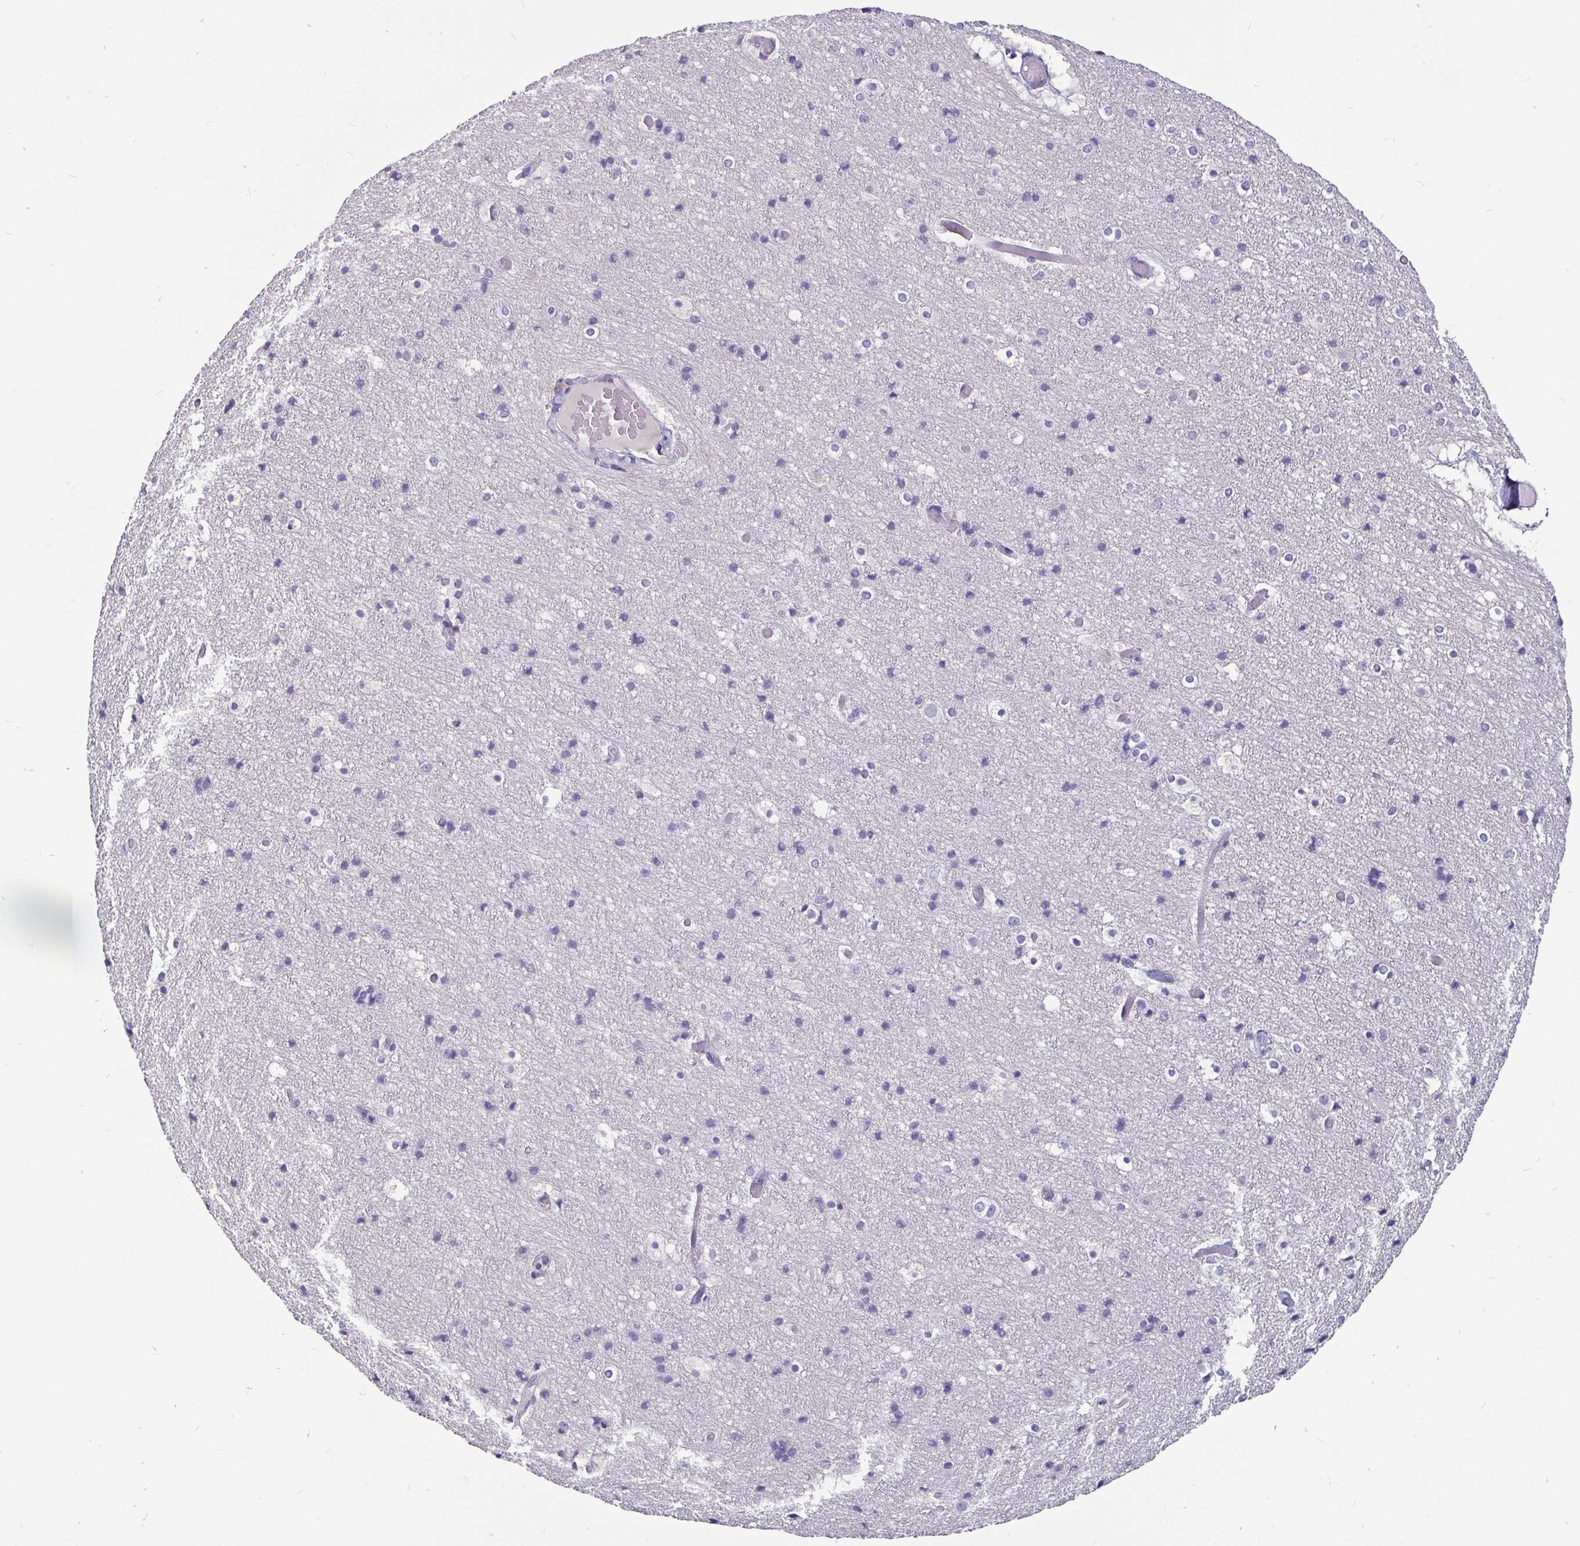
{"staining": {"intensity": "negative", "quantity": "none", "location": "none"}, "tissue": "cerebral cortex", "cell_type": "Endothelial cells", "image_type": "normal", "snomed": [{"axis": "morphology", "description": "Normal tissue, NOS"}, {"axis": "topography", "description": "Cerebral cortex"}], "caption": "There is no significant positivity in endothelial cells of cerebral cortex. (Stains: DAB IHC with hematoxylin counter stain, Microscopy: brightfield microscopy at high magnification).", "gene": "ADAMTS6", "patient": {"sex": "female", "age": 52}}